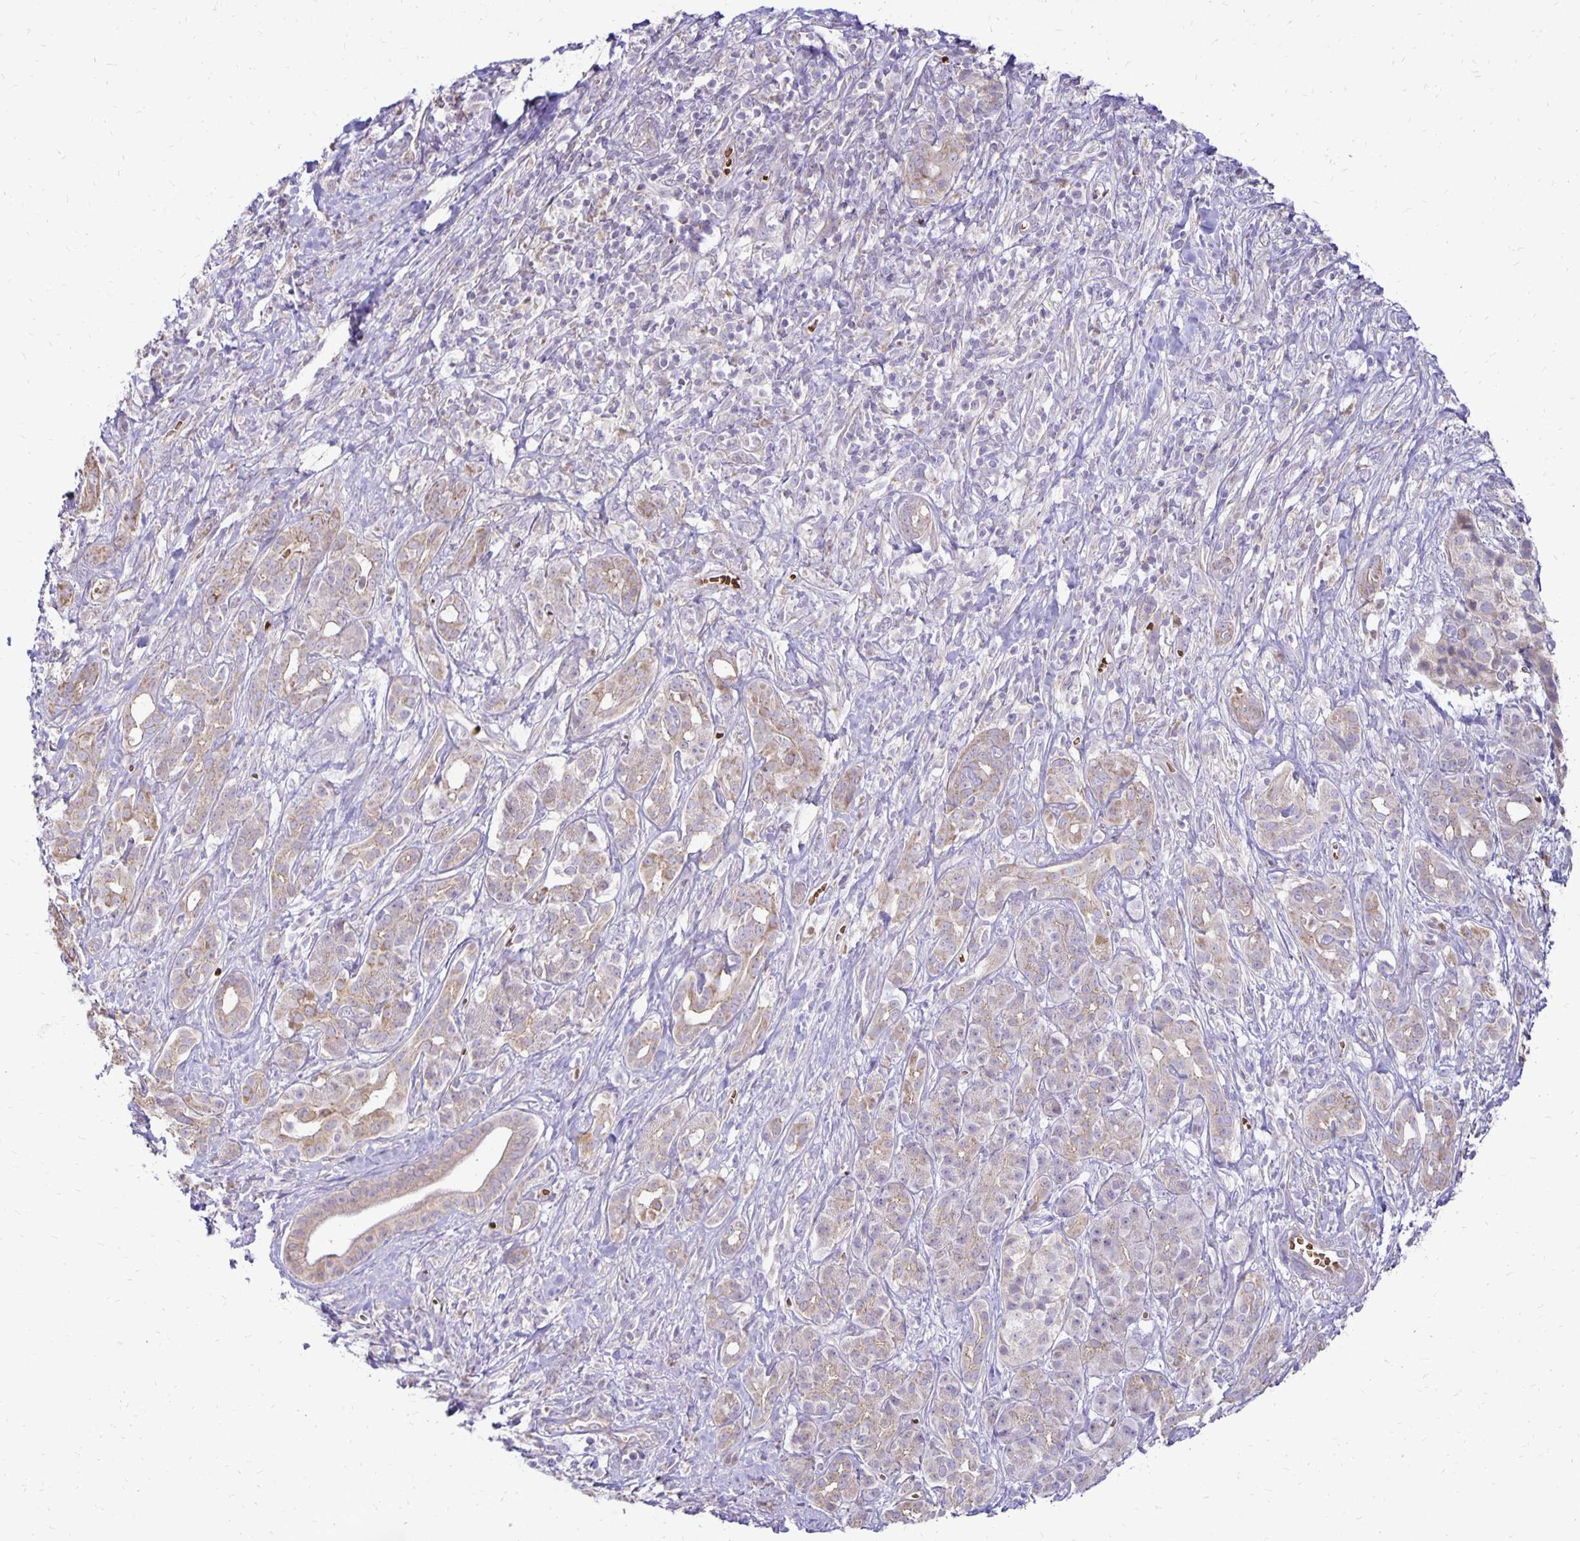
{"staining": {"intensity": "weak", "quantity": "25%-75%", "location": "cytoplasmic/membranous"}, "tissue": "pancreatic cancer", "cell_type": "Tumor cells", "image_type": "cancer", "snomed": [{"axis": "morphology", "description": "Adenocarcinoma, NOS"}, {"axis": "topography", "description": "Pancreas"}], "caption": "The histopathology image shows staining of adenocarcinoma (pancreatic), revealing weak cytoplasmic/membranous protein positivity (brown color) within tumor cells.", "gene": "FN3K", "patient": {"sex": "male", "age": 61}}